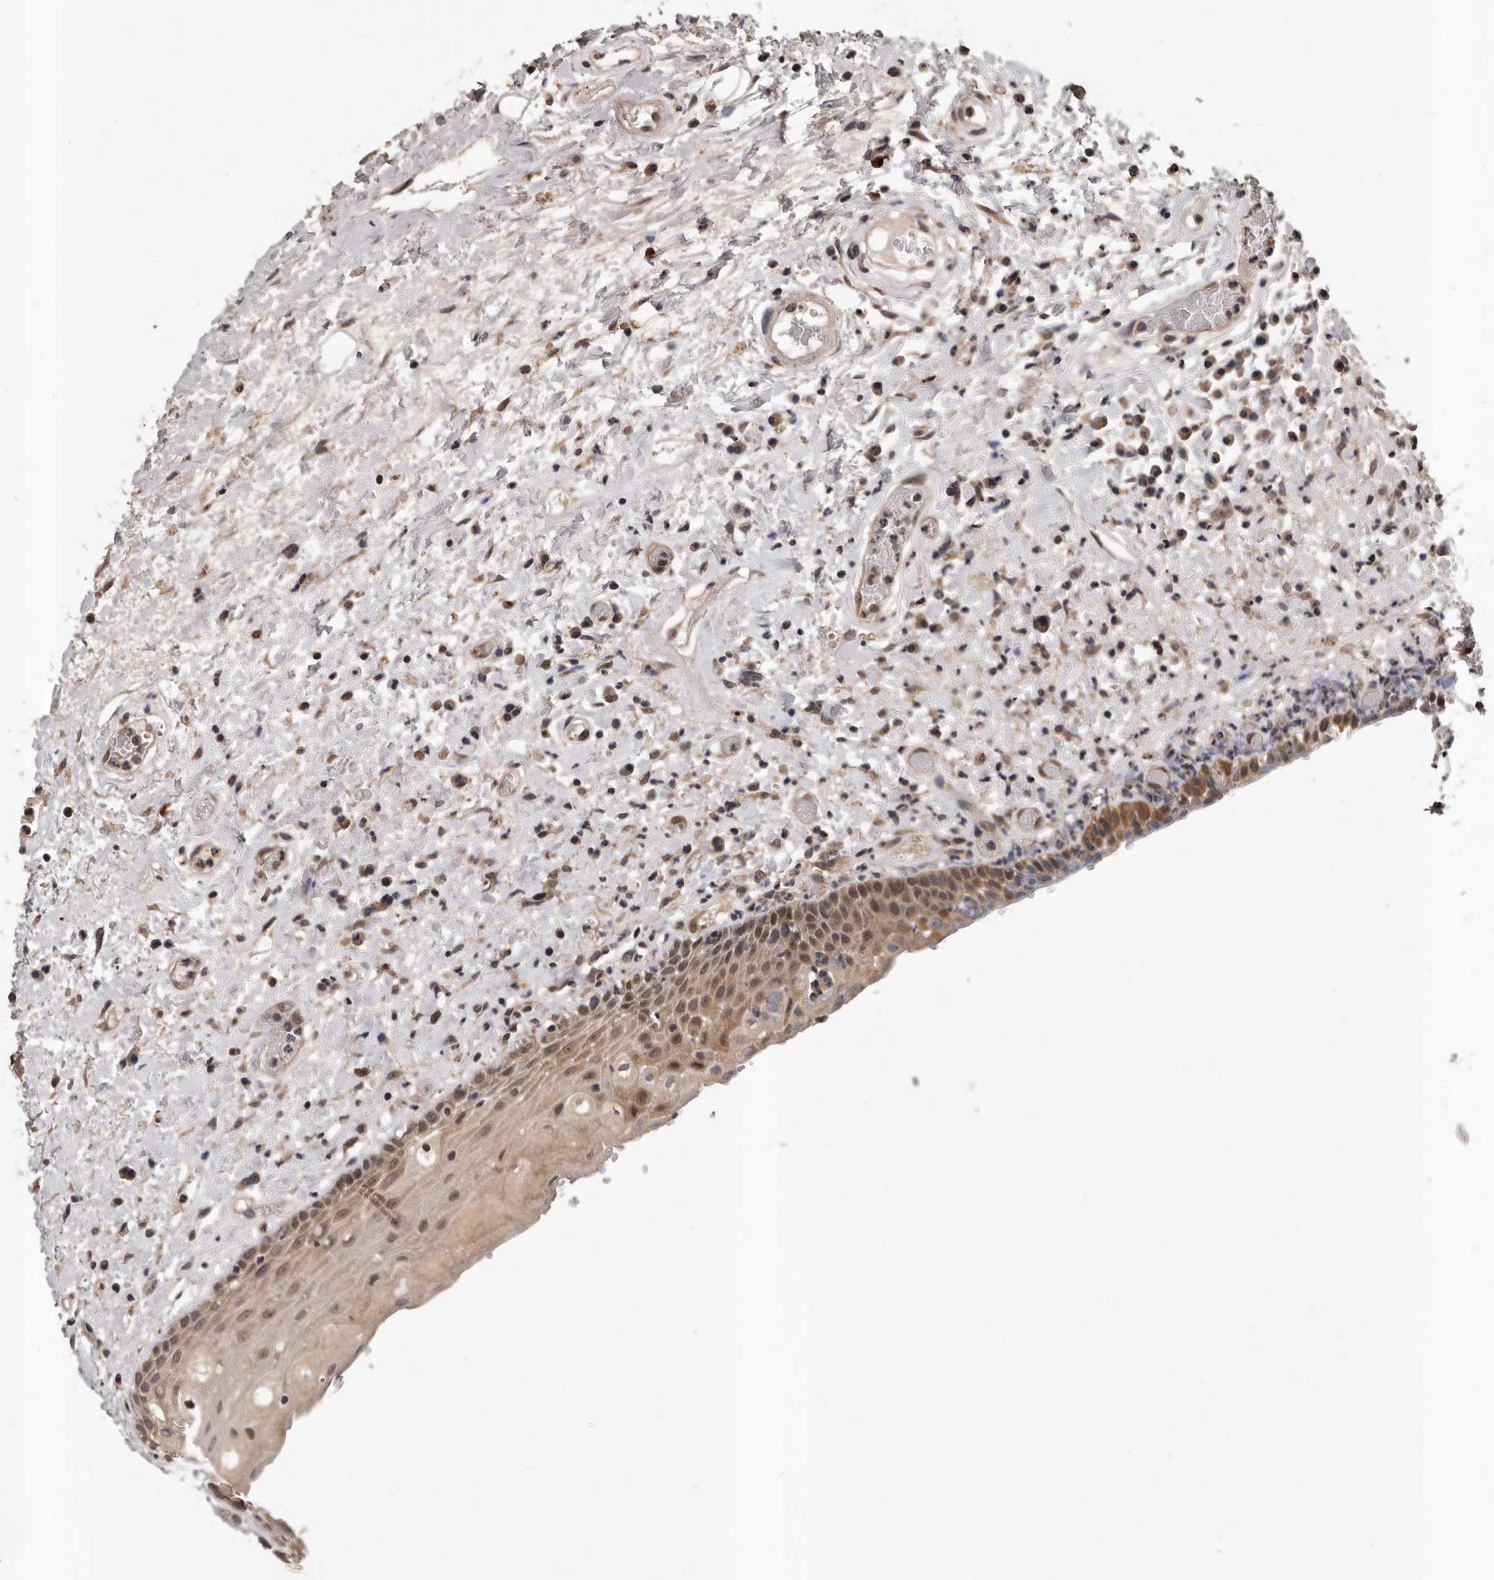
{"staining": {"intensity": "moderate", "quantity": "25%-75%", "location": "cytoplasmic/membranous"}, "tissue": "oral mucosa", "cell_type": "Squamous epithelial cells", "image_type": "normal", "snomed": [{"axis": "morphology", "description": "Normal tissue, NOS"}, {"axis": "topography", "description": "Oral tissue"}], "caption": "A brown stain highlights moderate cytoplasmic/membranous positivity of a protein in squamous epithelial cells of normal human oral mucosa. (brown staining indicates protein expression, while blue staining denotes nuclei).", "gene": "VPS37A", "patient": {"sex": "female", "age": 76}}